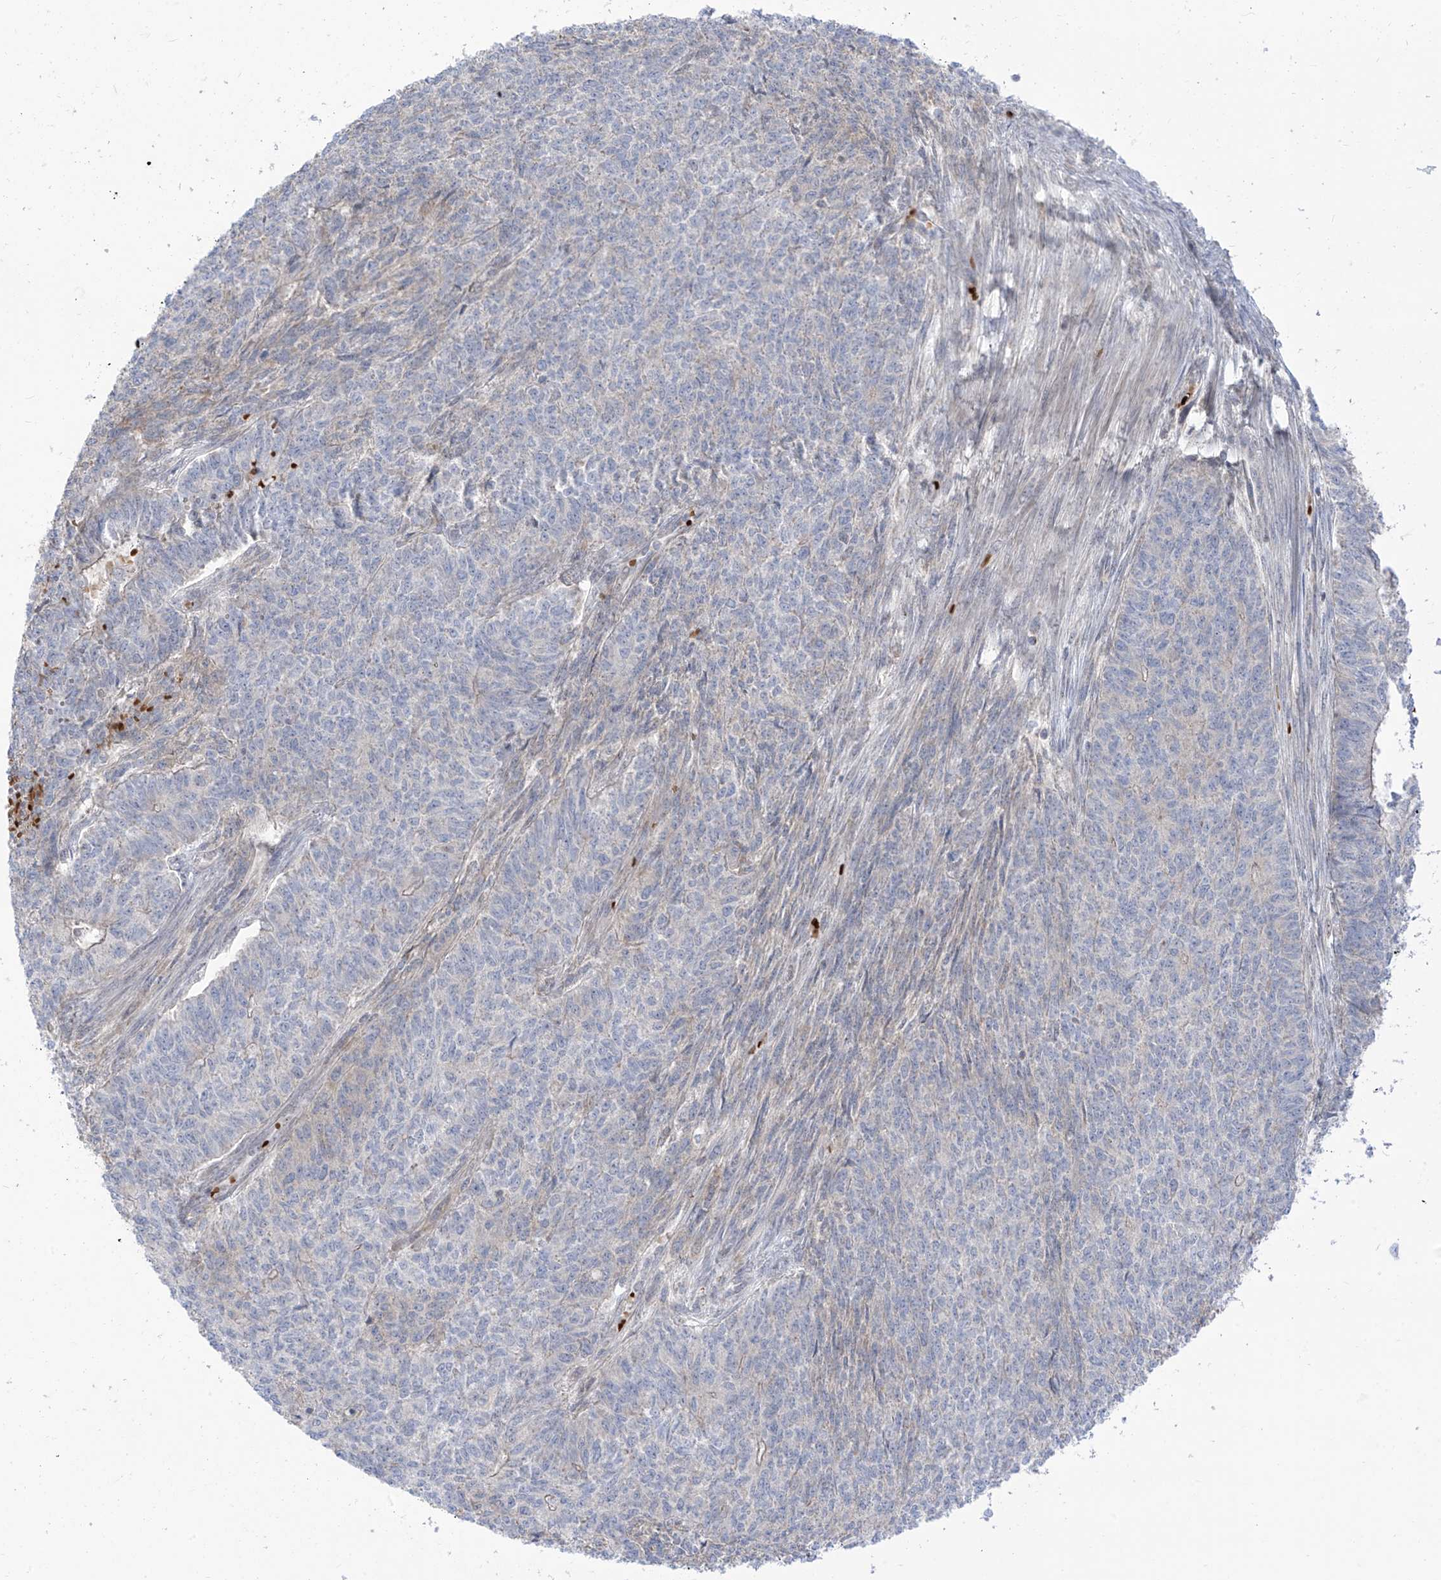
{"staining": {"intensity": "negative", "quantity": "none", "location": "none"}, "tissue": "endometrial cancer", "cell_type": "Tumor cells", "image_type": "cancer", "snomed": [{"axis": "morphology", "description": "Adenocarcinoma, NOS"}, {"axis": "topography", "description": "Endometrium"}], "caption": "Tumor cells show no significant protein expression in endometrial cancer.", "gene": "ARHGEF40", "patient": {"sex": "female", "age": 32}}